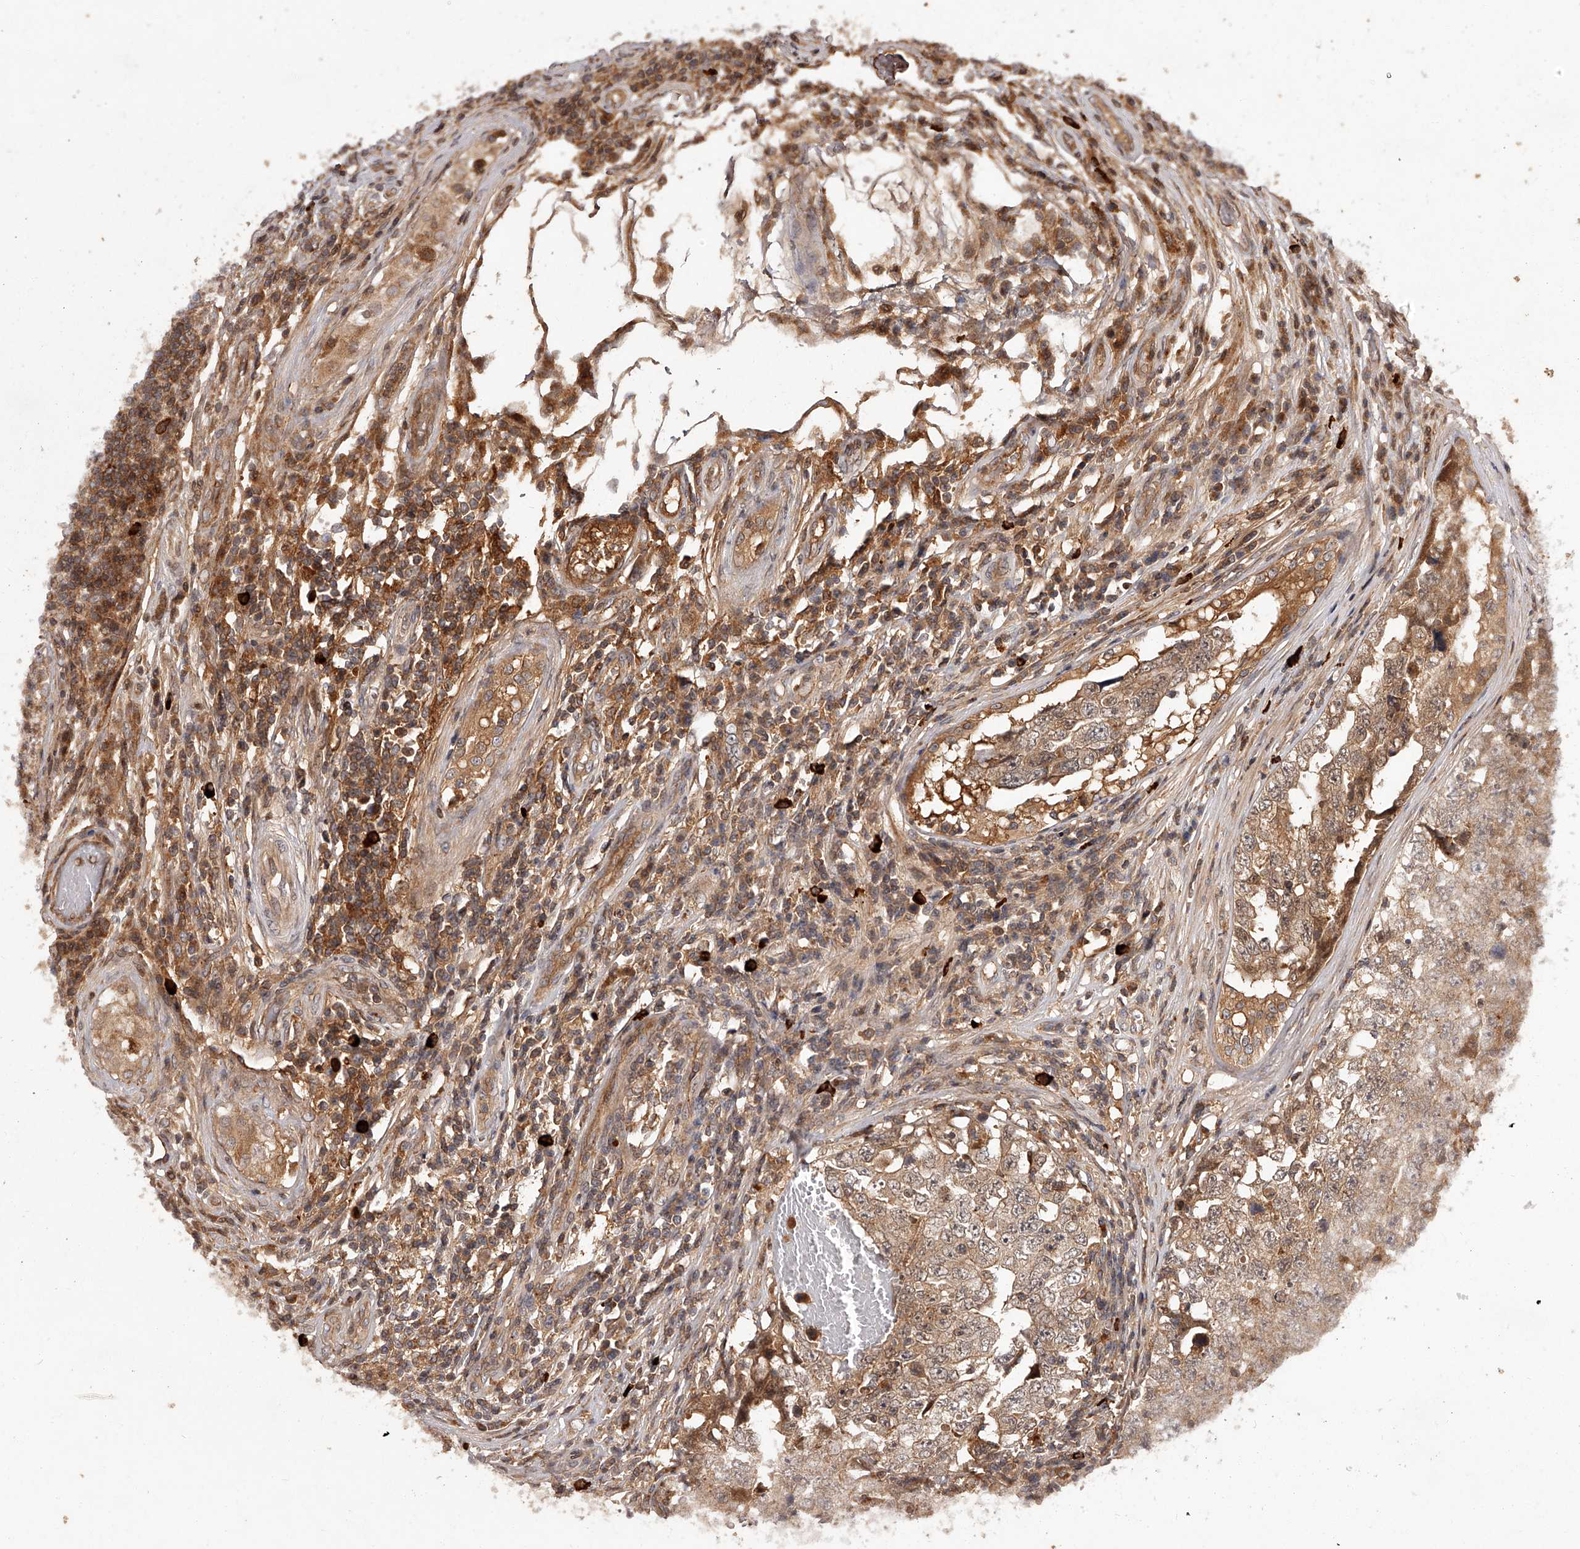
{"staining": {"intensity": "weak", "quantity": ">75%", "location": "cytoplasmic/membranous"}, "tissue": "testis cancer", "cell_type": "Tumor cells", "image_type": "cancer", "snomed": [{"axis": "morphology", "description": "Carcinoma, Embryonal, NOS"}, {"axis": "topography", "description": "Testis"}], "caption": "Brown immunohistochemical staining in human embryonal carcinoma (testis) shows weak cytoplasmic/membranous expression in about >75% of tumor cells.", "gene": "CRYZL1", "patient": {"sex": "male", "age": 26}}